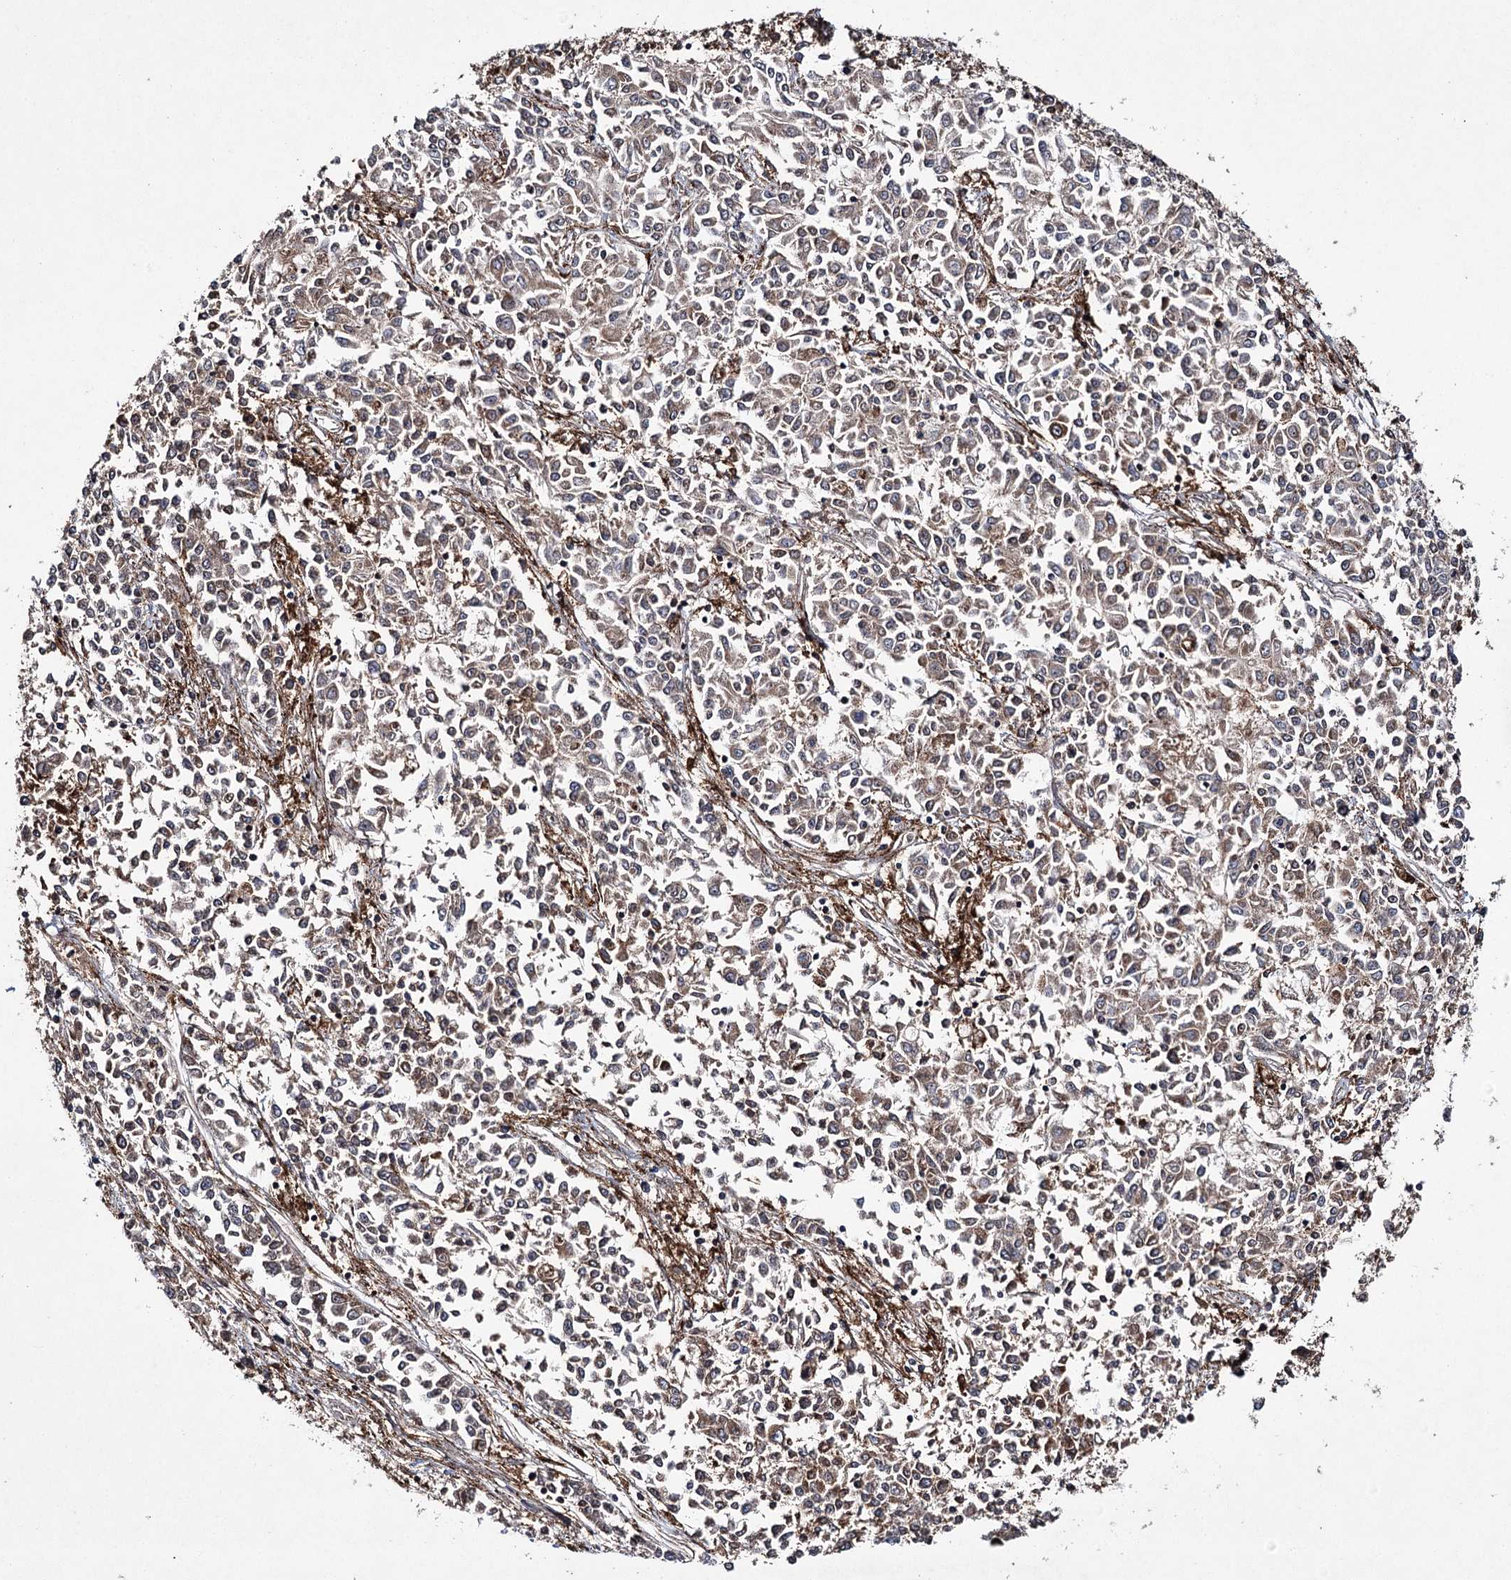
{"staining": {"intensity": "weak", "quantity": "<25%", "location": "cytoplasmic/membranous"}, "tissue": "endometrial cancer", "cell_type": "Tumor cells", "image_type": "cancer", "snomed": [{"axis": "morphology", "description": "Adenocarcinoma, NOS"}, {"axis": "topography", "description": "Endometrium"}], "caption": "The IHC micrograph has no significant expression in tumor cells of adenocarcinoma (endometrial) tissue.", "gene": "DCUN1D4", "patient": {"sex": "female", "age": 50}}